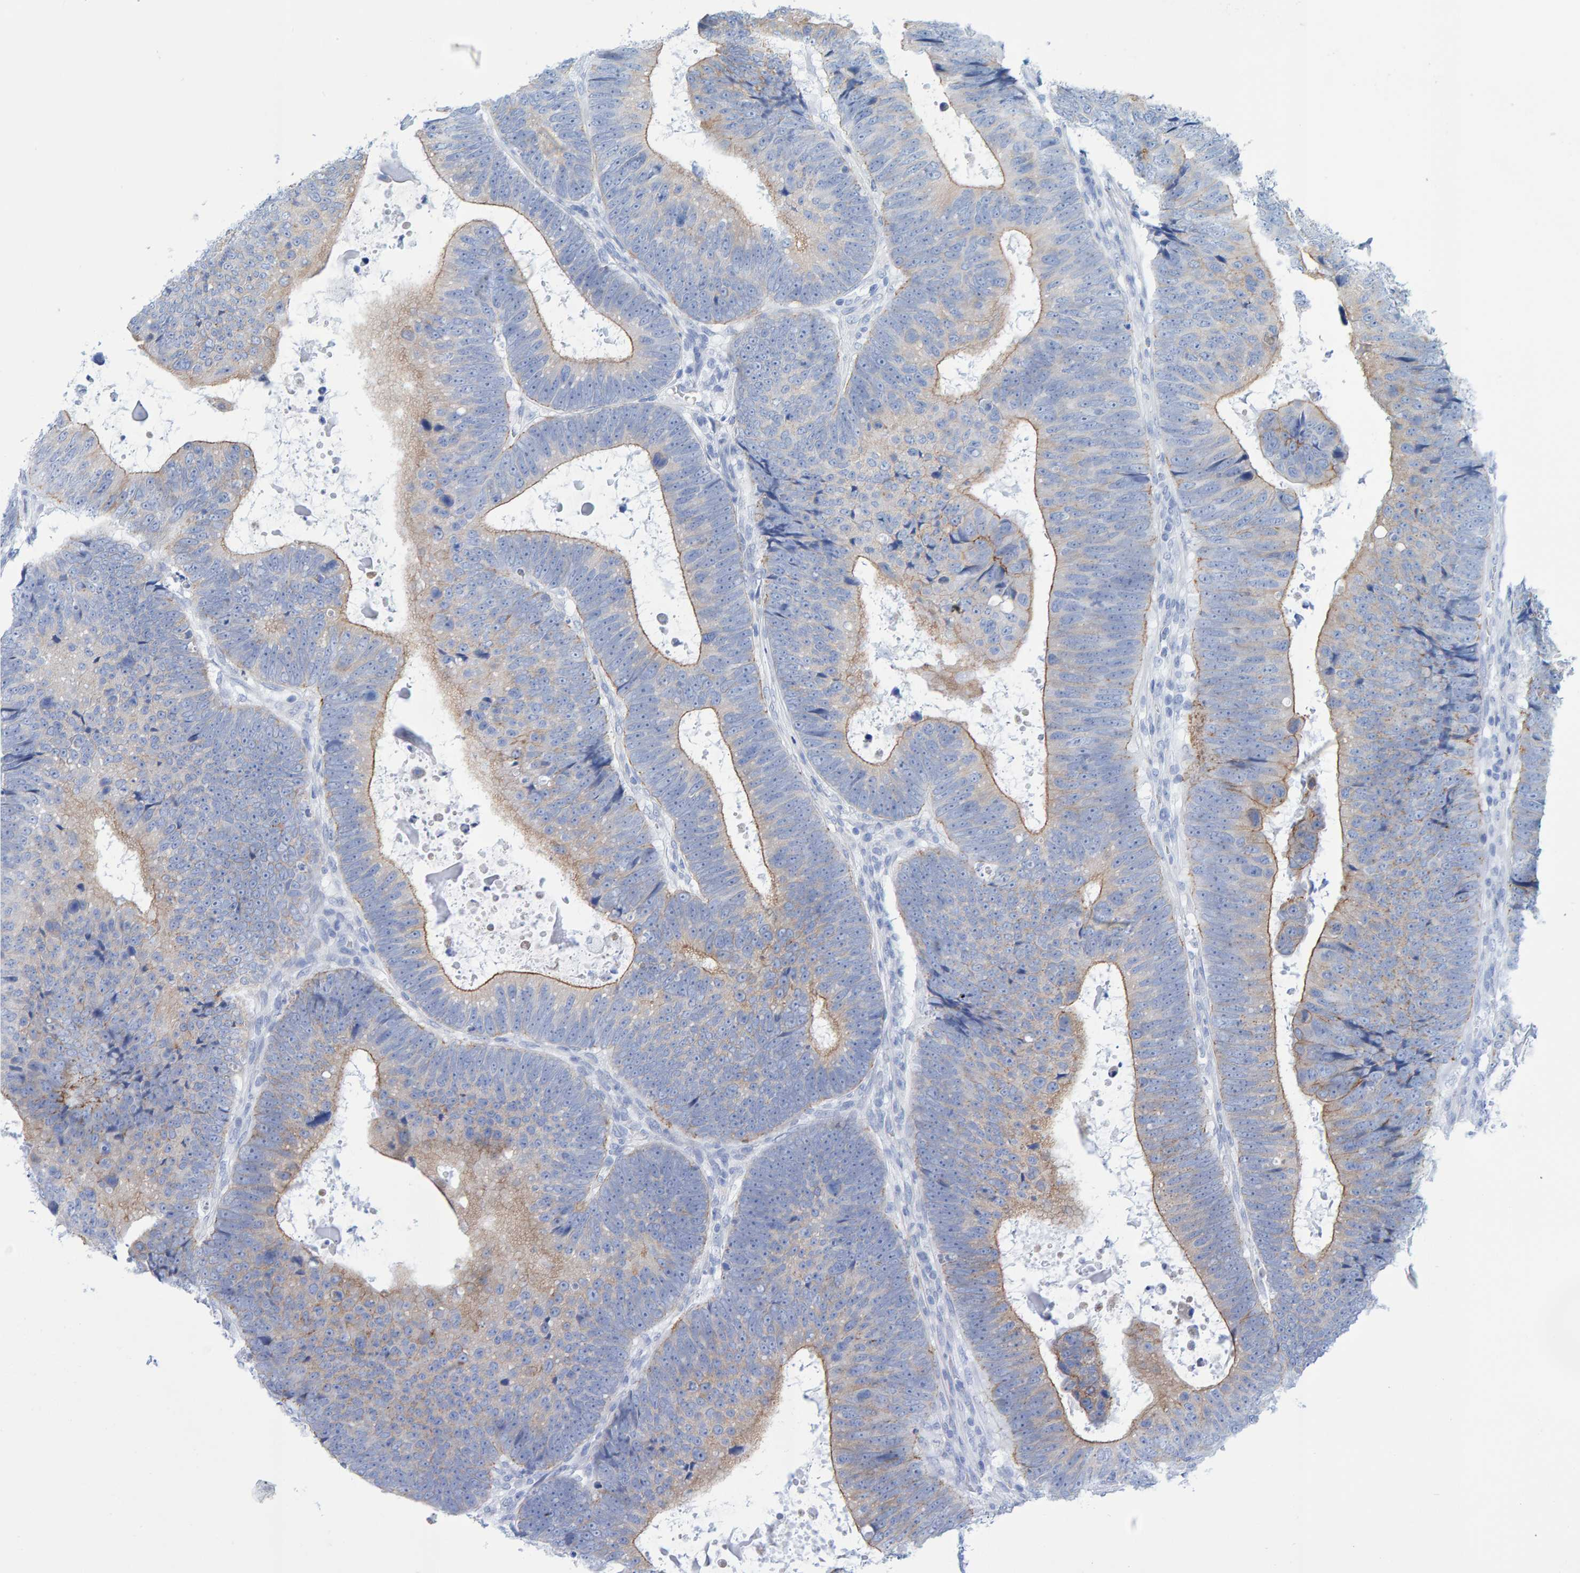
{"staining": {"intensity": "moderate", "quantity": "<25%", "location": "cytoplasmic/membranous"}, "tissue": "colorectal cancer", "cell_type": "Tumor cells", "image_type": "cancer", "snomed": [{"axis": "morphology", "description": "Adenocarcinoma, NOS"}, {"axis": "topography", "description": "Colon"}], "caption": "A photomicrograph of colorectal adenocarcinoma stained for a protein demonstrates moderate cytoplasmic/membranous brown staining in tumor cells.", "gene": "JAKMIP3", "patient": {"sex": "male", "age": 56}}